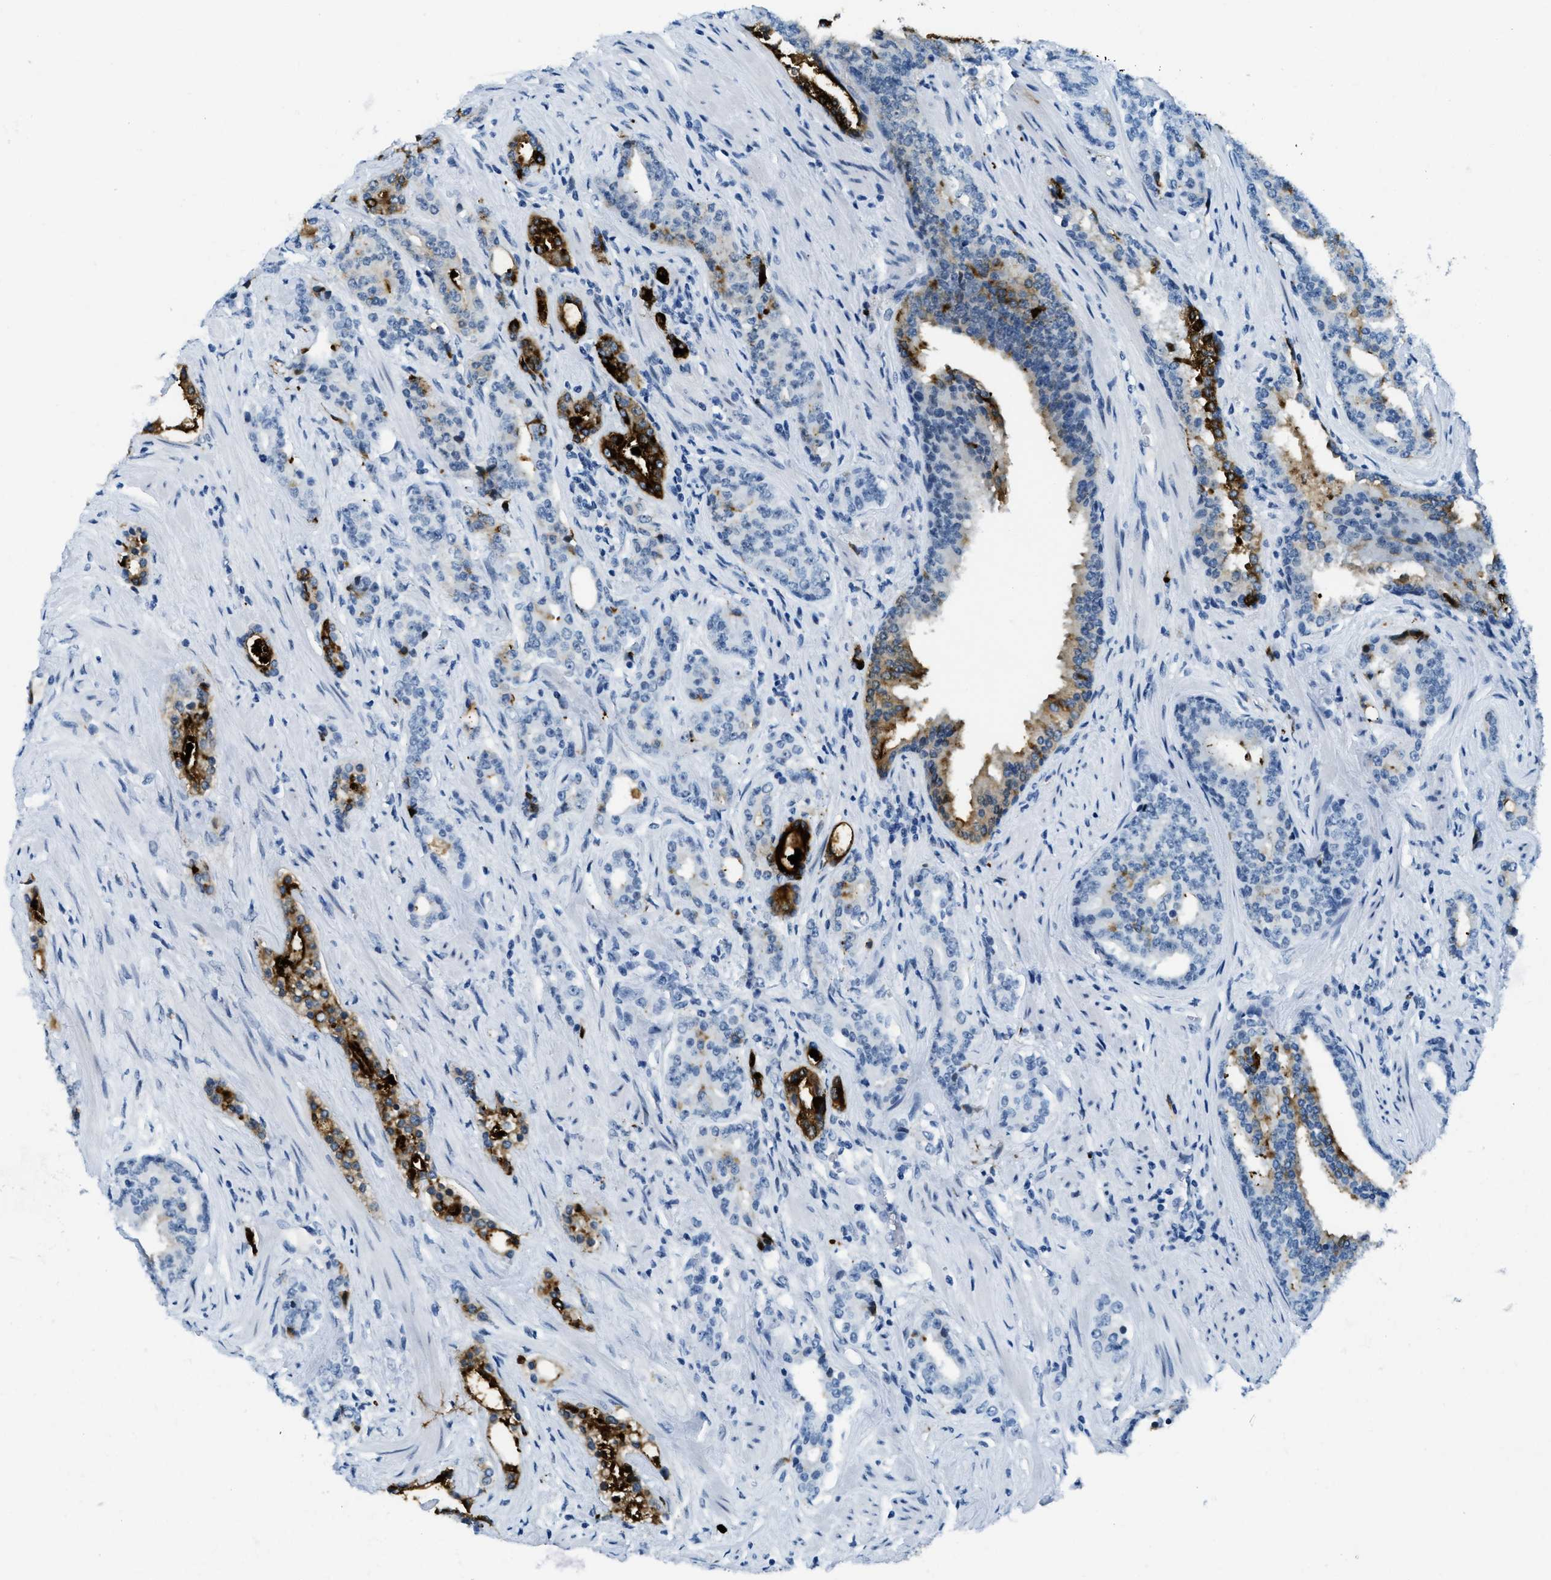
{"staining": {"intensity": "strong", "quantity": "25%-75%", "location": "cytoplasmic/membranous"}, "tissue": "prostate cancer", "cell_type": "Tumor cells", "image_type": "cancer", "snomed": [{"axis": "morphology", "description": "Adenocarcinoma, High grade"}, {"axis": "topography", "description": "Prostate"}], "caption": "High-power microscopy captured an immunohistochemistry (IHC) photomicrograph of prostate cancer (high-grade adenocarcinoma), revealing strong cytoplasmic/membranous expression in about 25%-75% of tumor cells. (DAB IHC, brown staining for protein, blue staining for nuclei).", "gene": "PLA2G2A", "patient": {"sex": "male", "age": 71}}